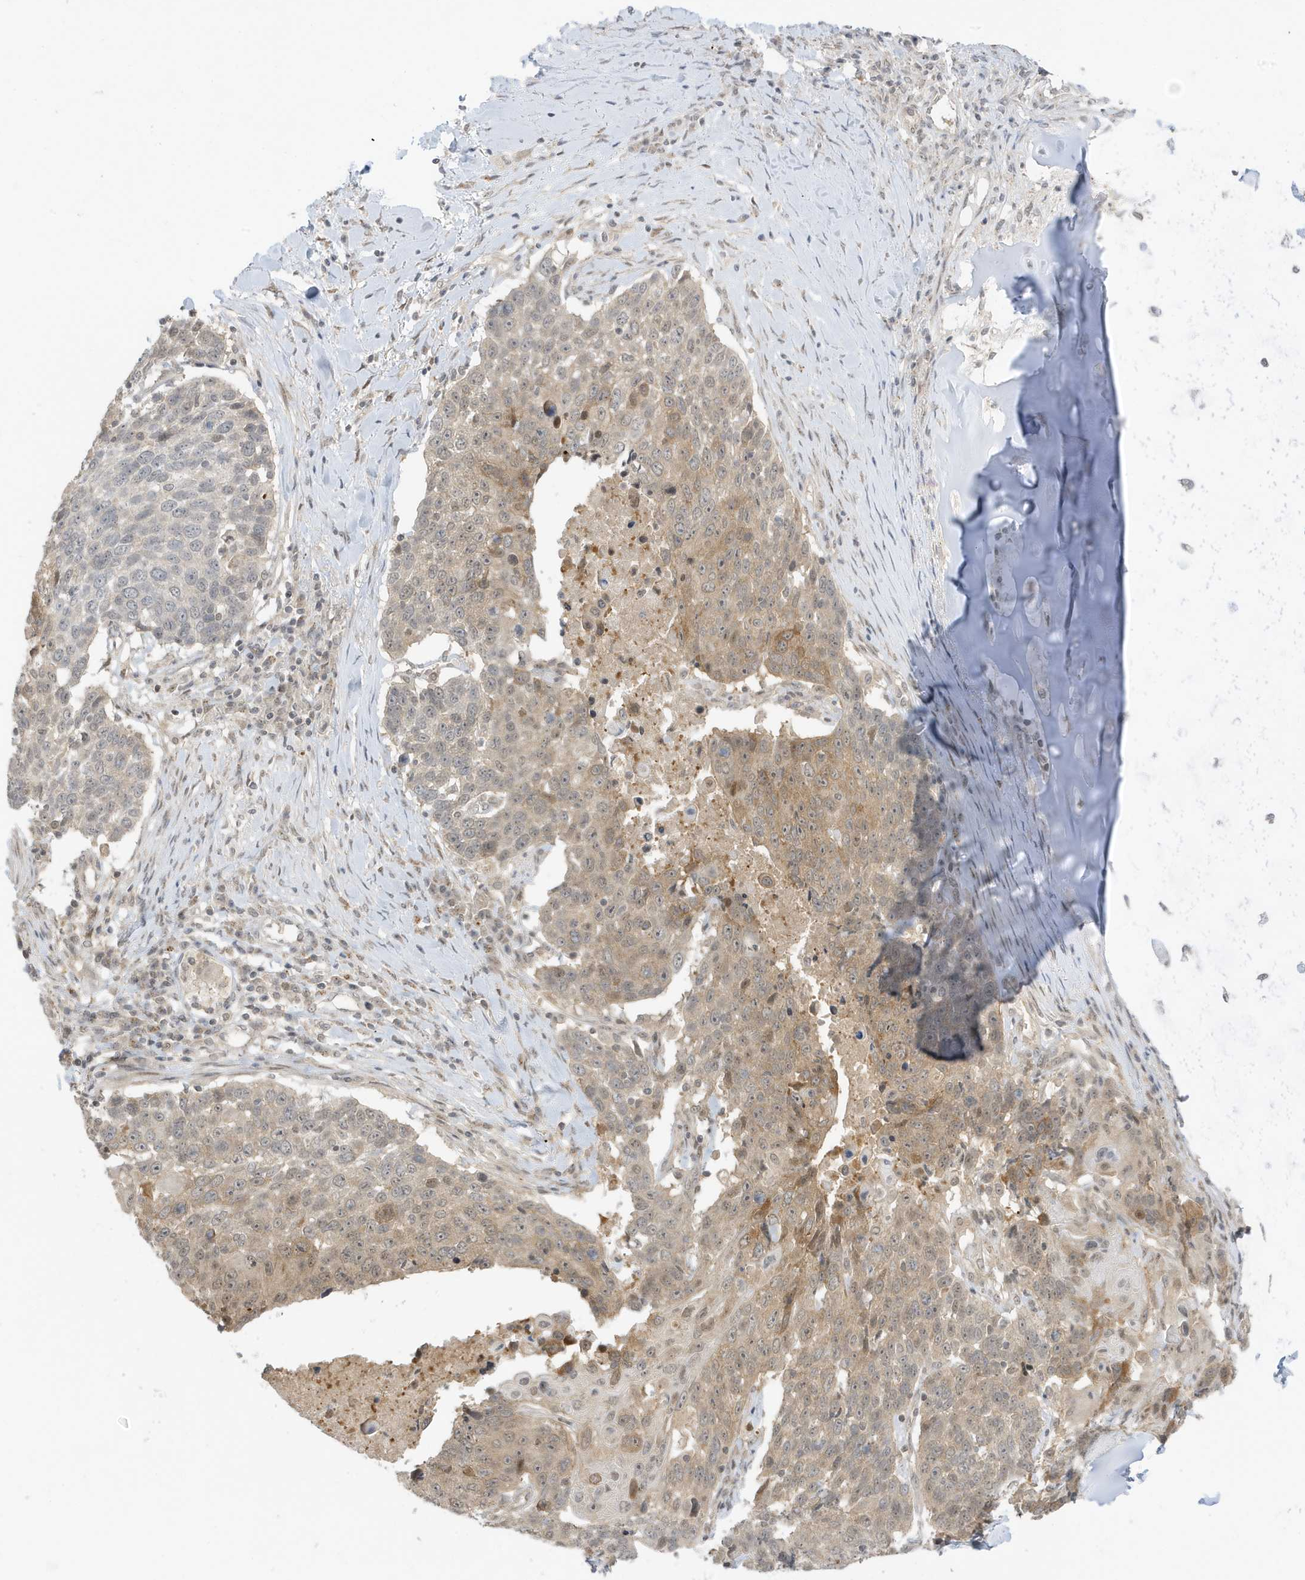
{"staining": {"intensity": "weak", "quantity": ">75%", "location": "cytoplasmic/membranous,nuclear"}, "tissue": "lung cancer", "cell_type": "Tumor cells", "image_type": "cancer", "snomed": [{"axis": "morphology", "description": "Squamous cell carcinoma, NOS"}, {"axis": "topography", "description": "Lung"}], "caption": "The histopathology image reveals immunohistochemical staining of lung cancer (squamous cell carcinoma). There is weak cytoplasmic/membranous and nuclear staining is seen in about >75% of tumor cells.", "gene": "TAB3", "patient": {"sex": "male", "age": 66}}